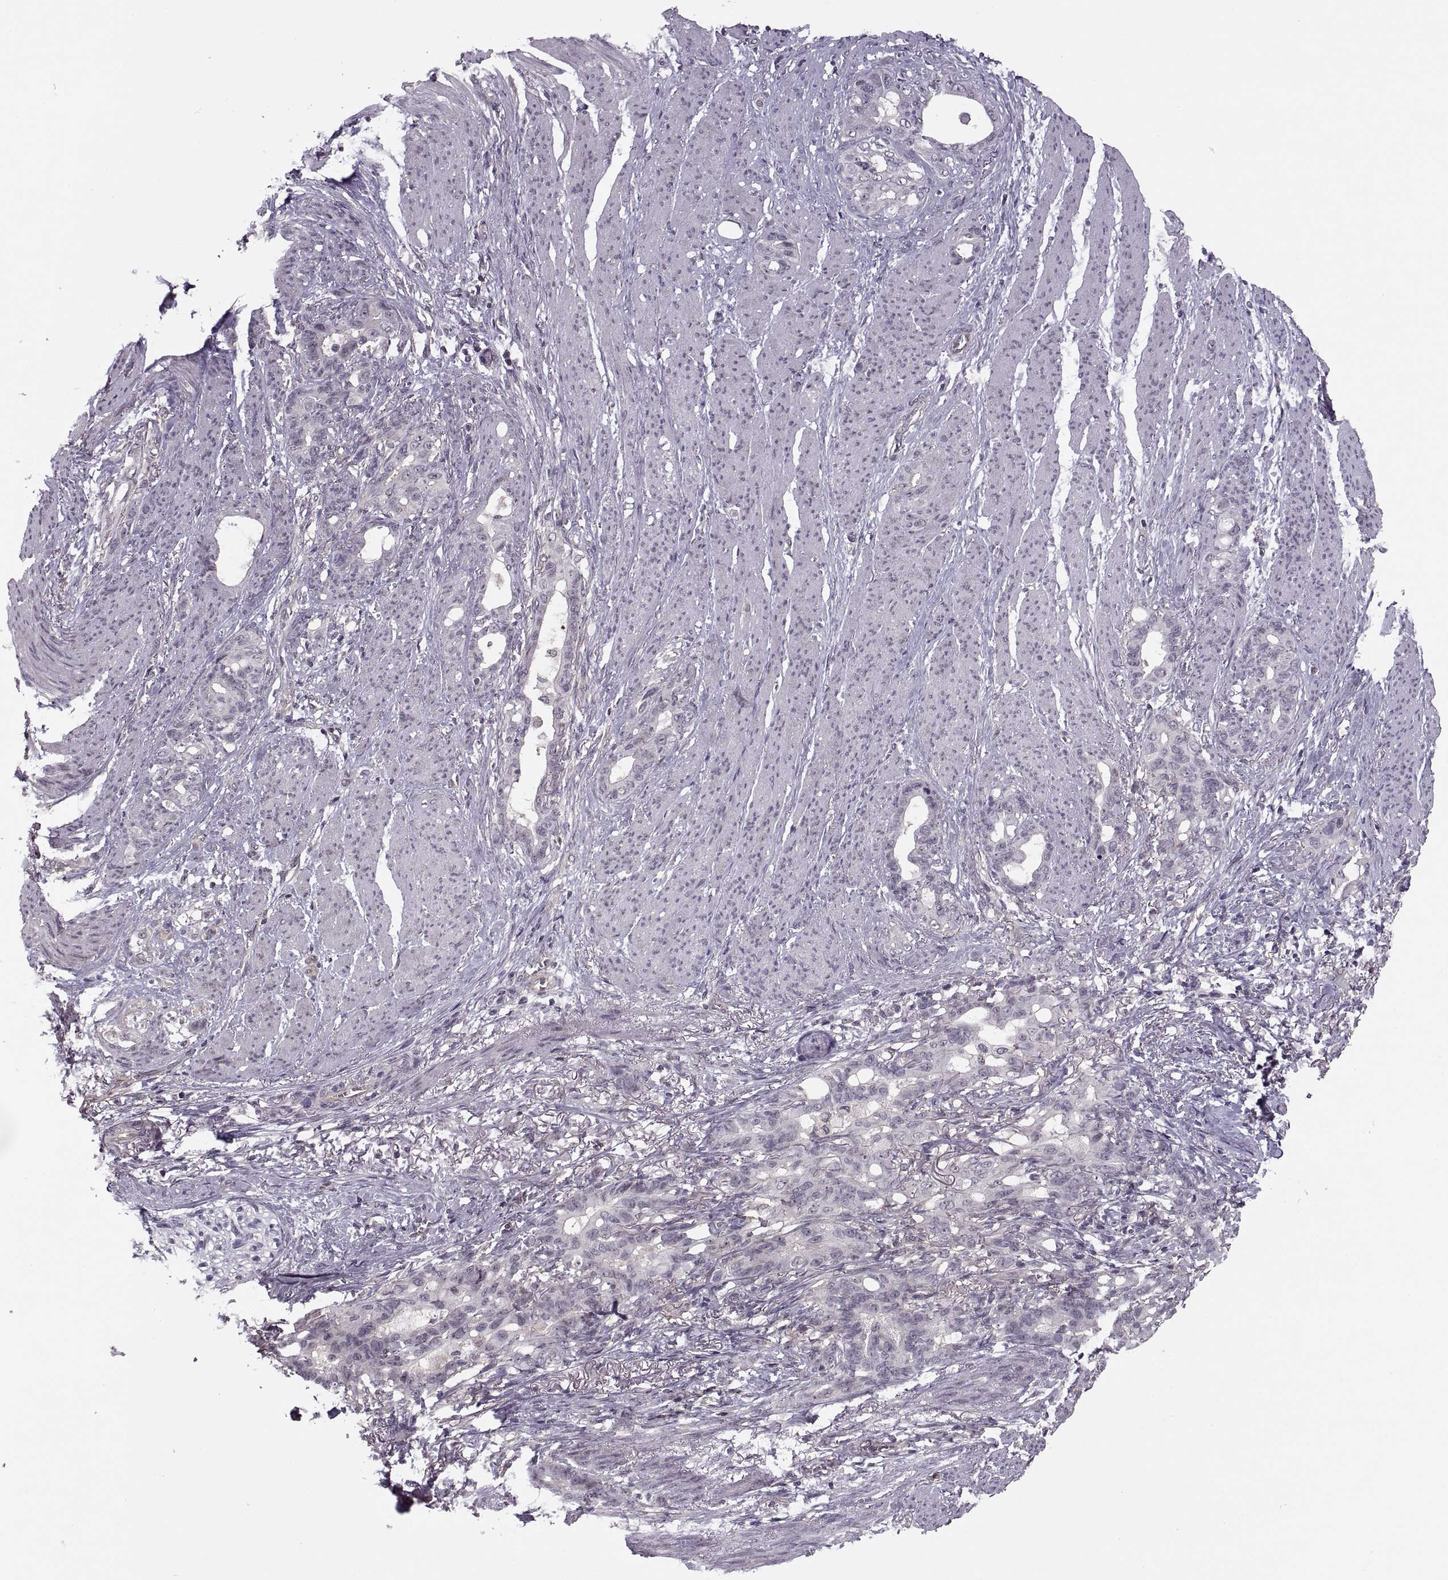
{"staining": {"intensity": "negative", "quantity": "none", "location": "none"}, "tissue": "stomach cancer", "cell_type": "Tumor cells", "image_type": "cancer", "snomed": [{"axis": "morphology", "description": "Normal tissue, NOS"}, {"axis": "morphology", "description": "Adenocarcinoma, NOS"}, {"axis": "topography", "description": "Esophagus"}, {"axis": "topography", "description": "Stomach, upper"}], "caption": "Immunohistochemistry (IHC) micrograph of human stomach cancer (adenocarcinoma) stained for a protein (brown), which shows no staining in tumor cells.", "gene": "LUZP2", "patient": {"sex": "male", "age": 62}}